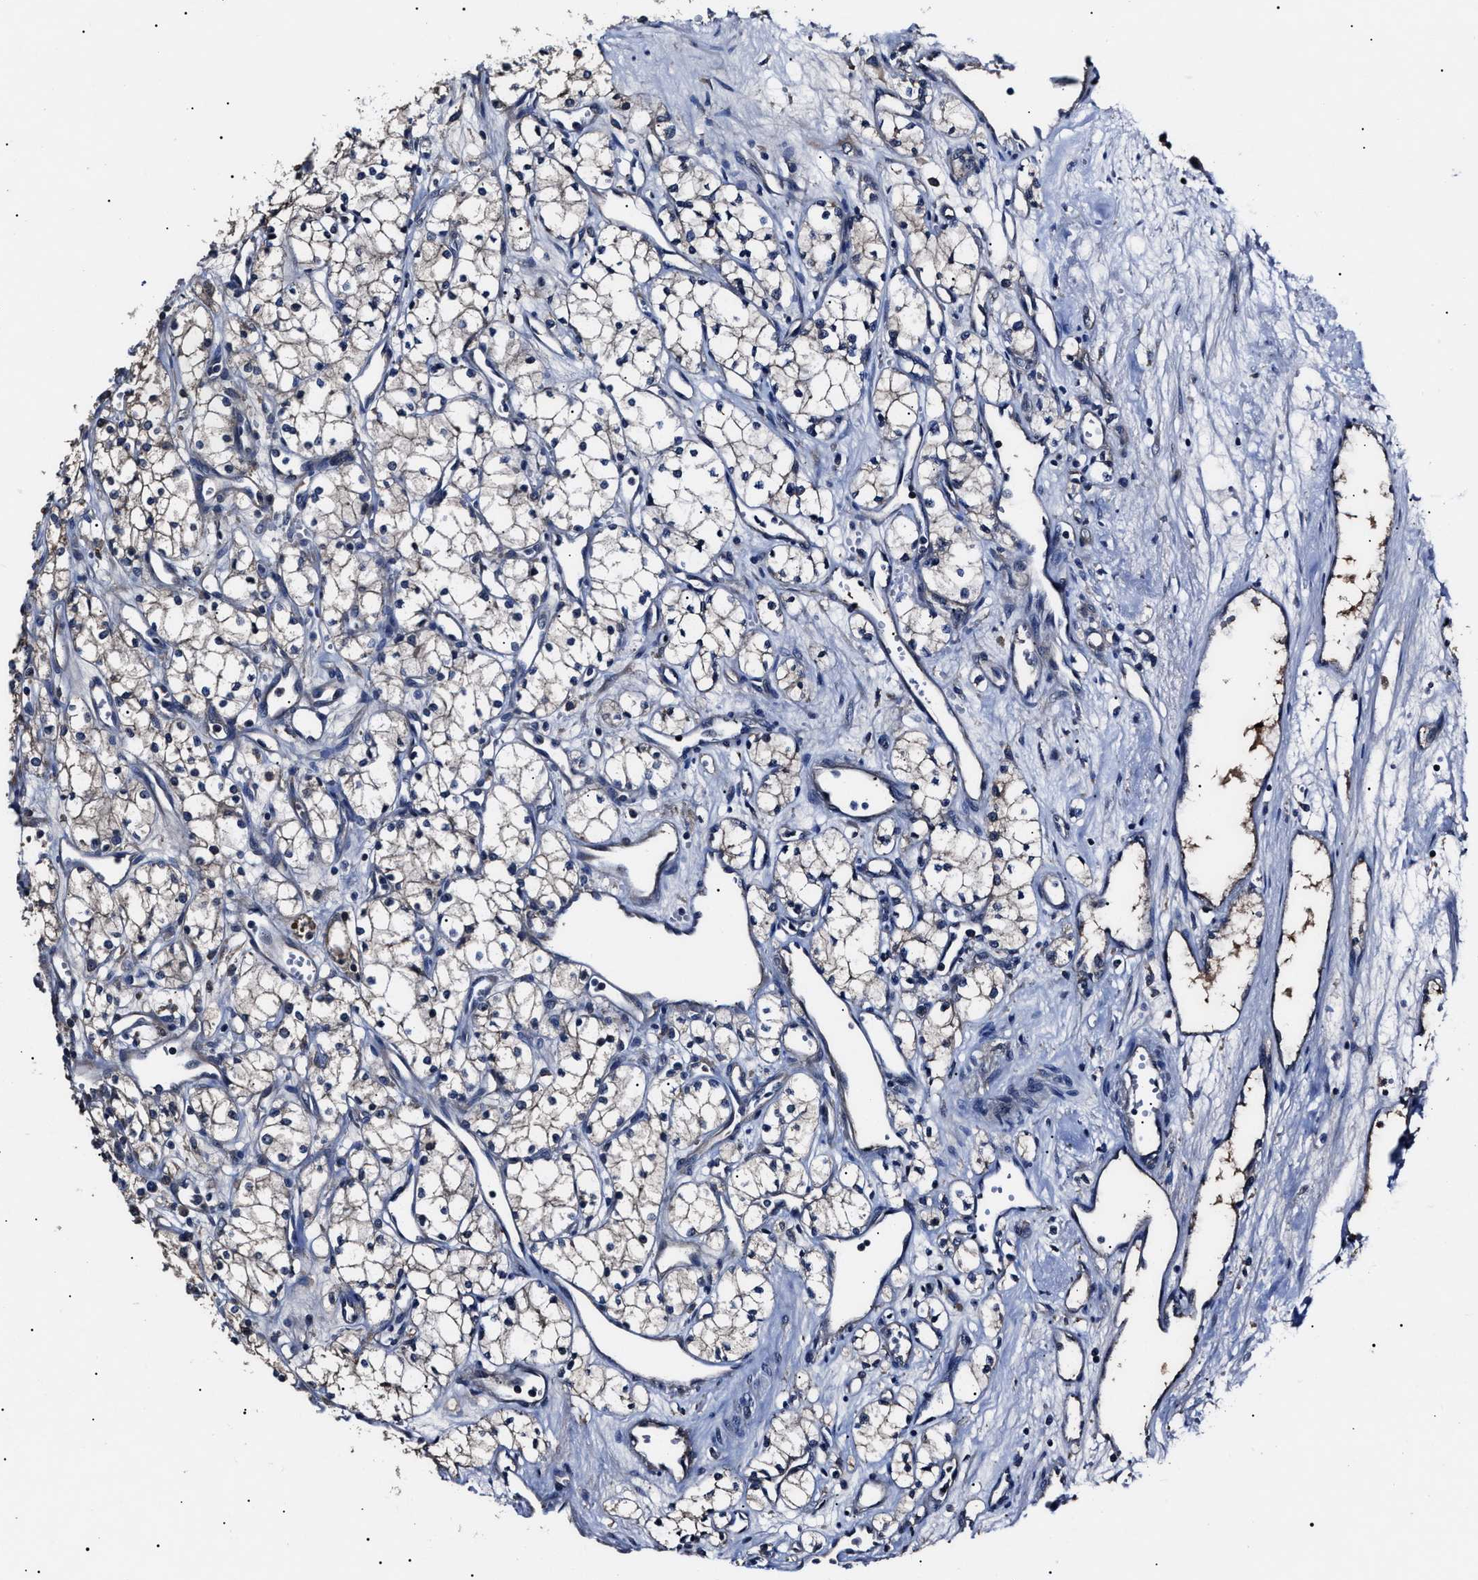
{"staining": {"intensity": "negative", "quantity": "none", "location": "none"}, "tissue": "renal cancer", "cell_type": "Tumor cells", "image_type": "cancer", "snomed": [{"axis": "morphology", "description": "Adenocarcinoma, NOS"}, {"axis": "topography", "description": "Kidney"}], "caption": "DAB (3,3'-diaminobenzidine) immunohistochemical staining of renal cancer displays no significant staining in tumor cells.", "gene": "IFT81", "patient": {"sex": "male", "age": 59}}